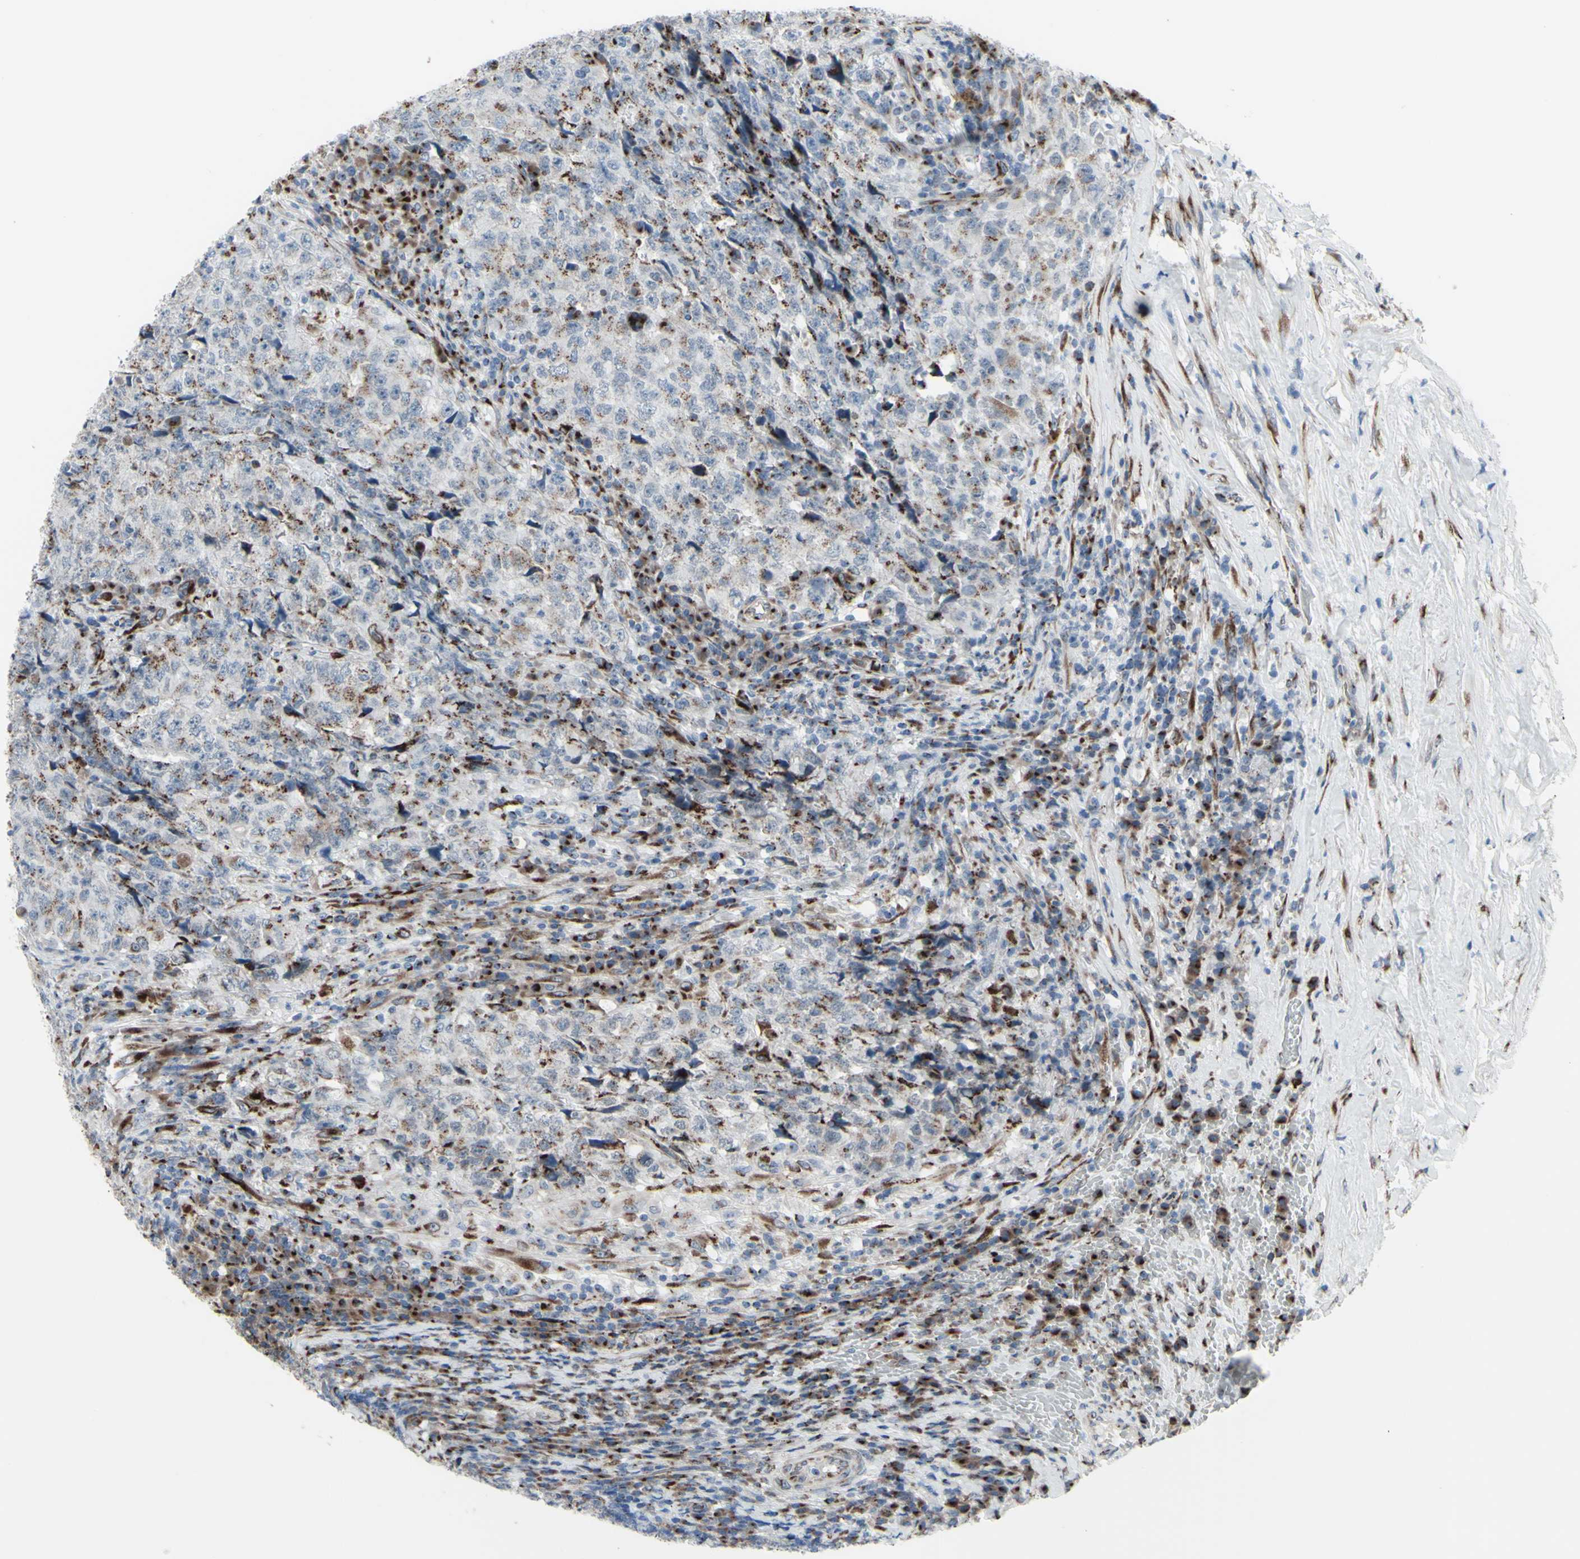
{"staining": {"intensity": "strong", "quantity": "25%-75%", "location": "cytoplasmic/membranous"}, "tissue": "testis cancer", "cell_type": "Tumor cells", "image_type": "cancer", "snomed": [{"axis": "morphology", "description": "Necrosis, NOS"}, {"axis": "morphology", "description": "Carcinoma, Embryonal, NOS"}, {"axis": "topography", "description": "Testis"}], "caption": "Tumor cells display strong cytoplasmic/membranous expression in about 25%-75% of cells in testis cancer.", "gene": "GLG1", "patient": {"sex": "male", "age": 19}}